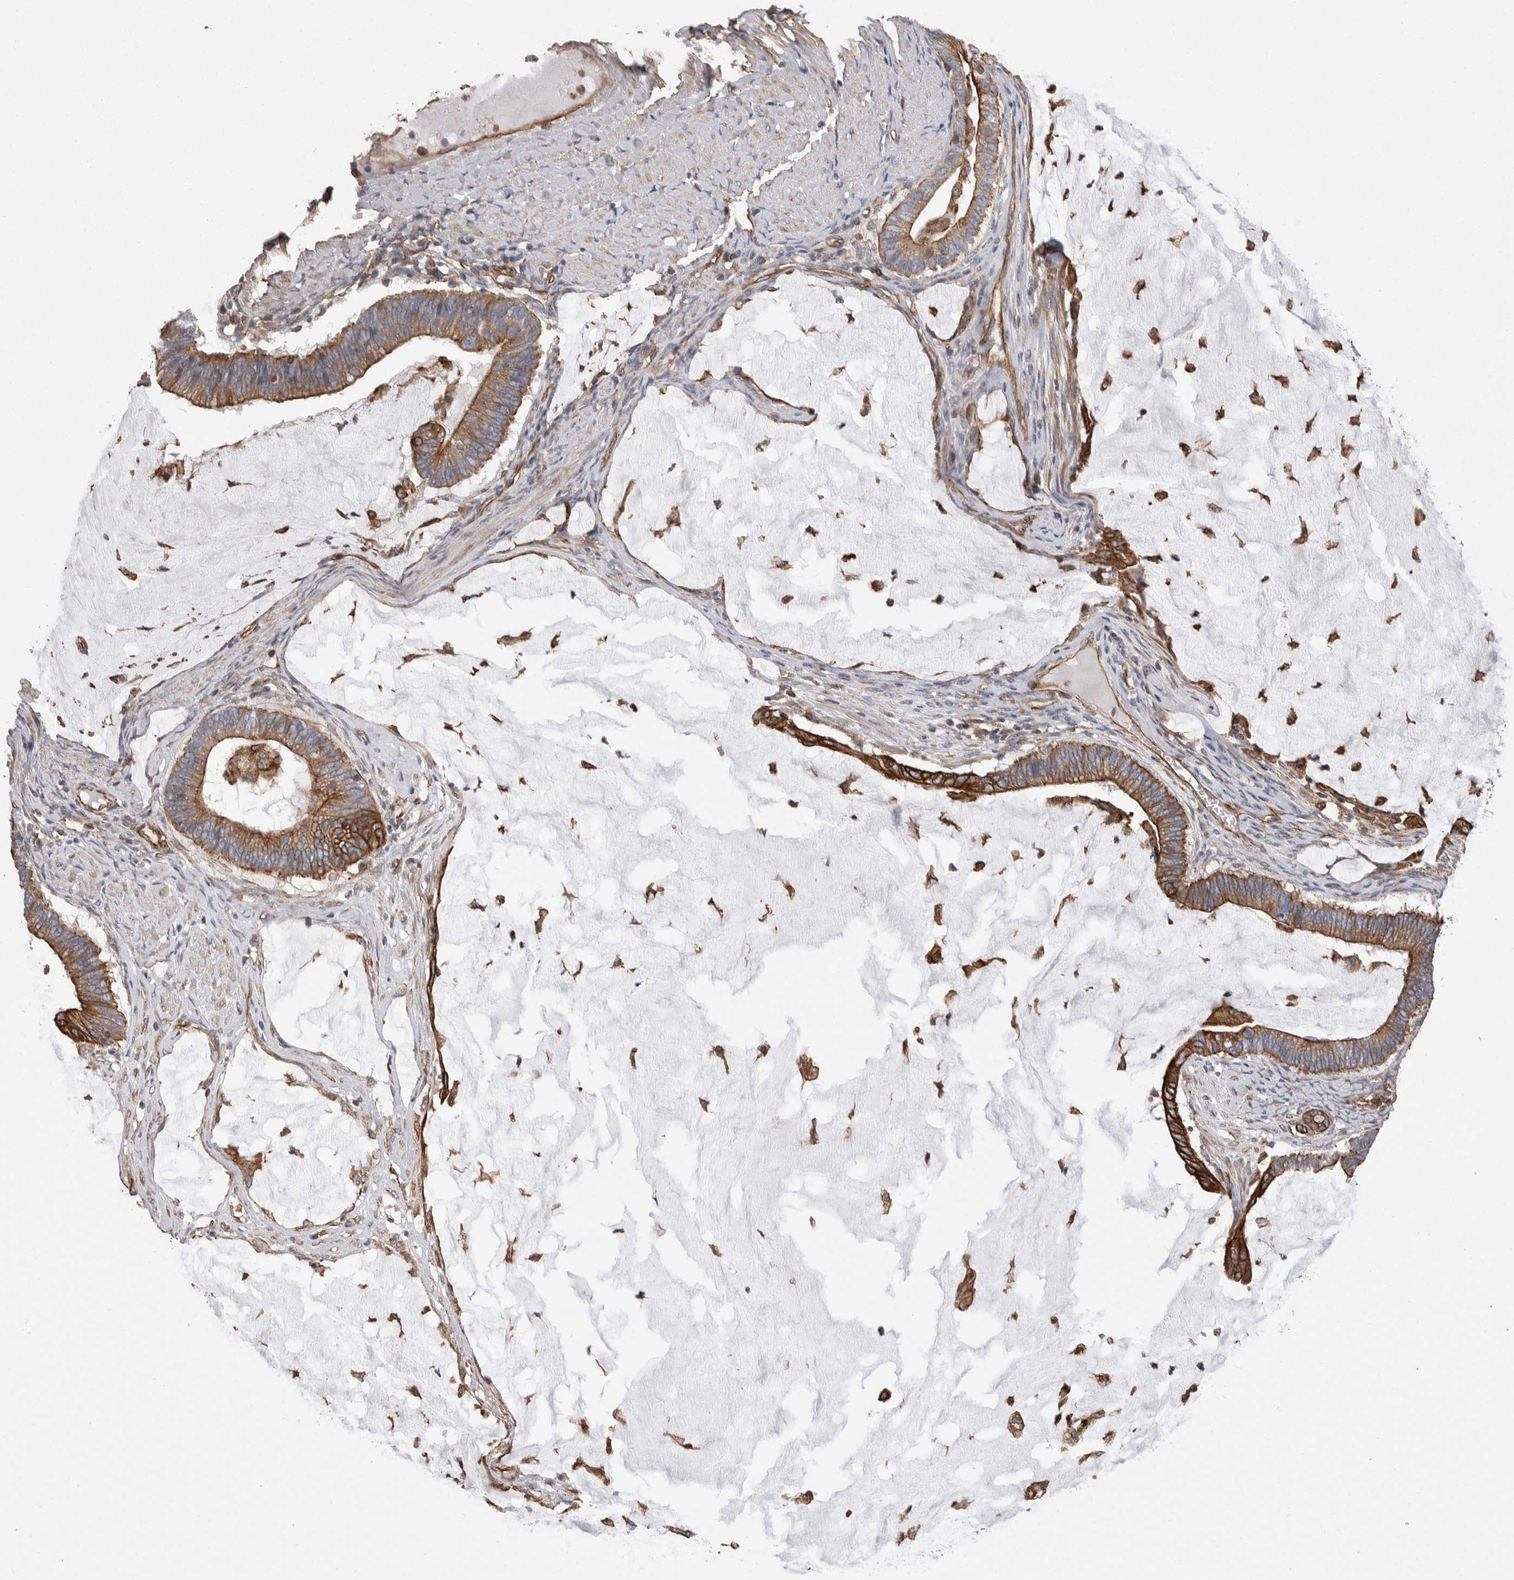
{"staining": {"intensity": "strong", "quantity": ">75%", "location": "cytoplasmic/membranous"}, "tissue": "ovarian cancer", "cell_type": "Tumor cells", "image_type": "cancer", "snomed": [{"axis": "morphology", "description": "Cystadenocarcinoma, mucinous, NOS"}, {"axis": "topography", "description": "Ovary"}], "caption": "Tumor cells display high levels of strong cytoplasmic/membranous staining in approximately >75% of cells in ovarian cancer.", "gene": "KIF12", "patient": {"sex": "female", "age": 61}}